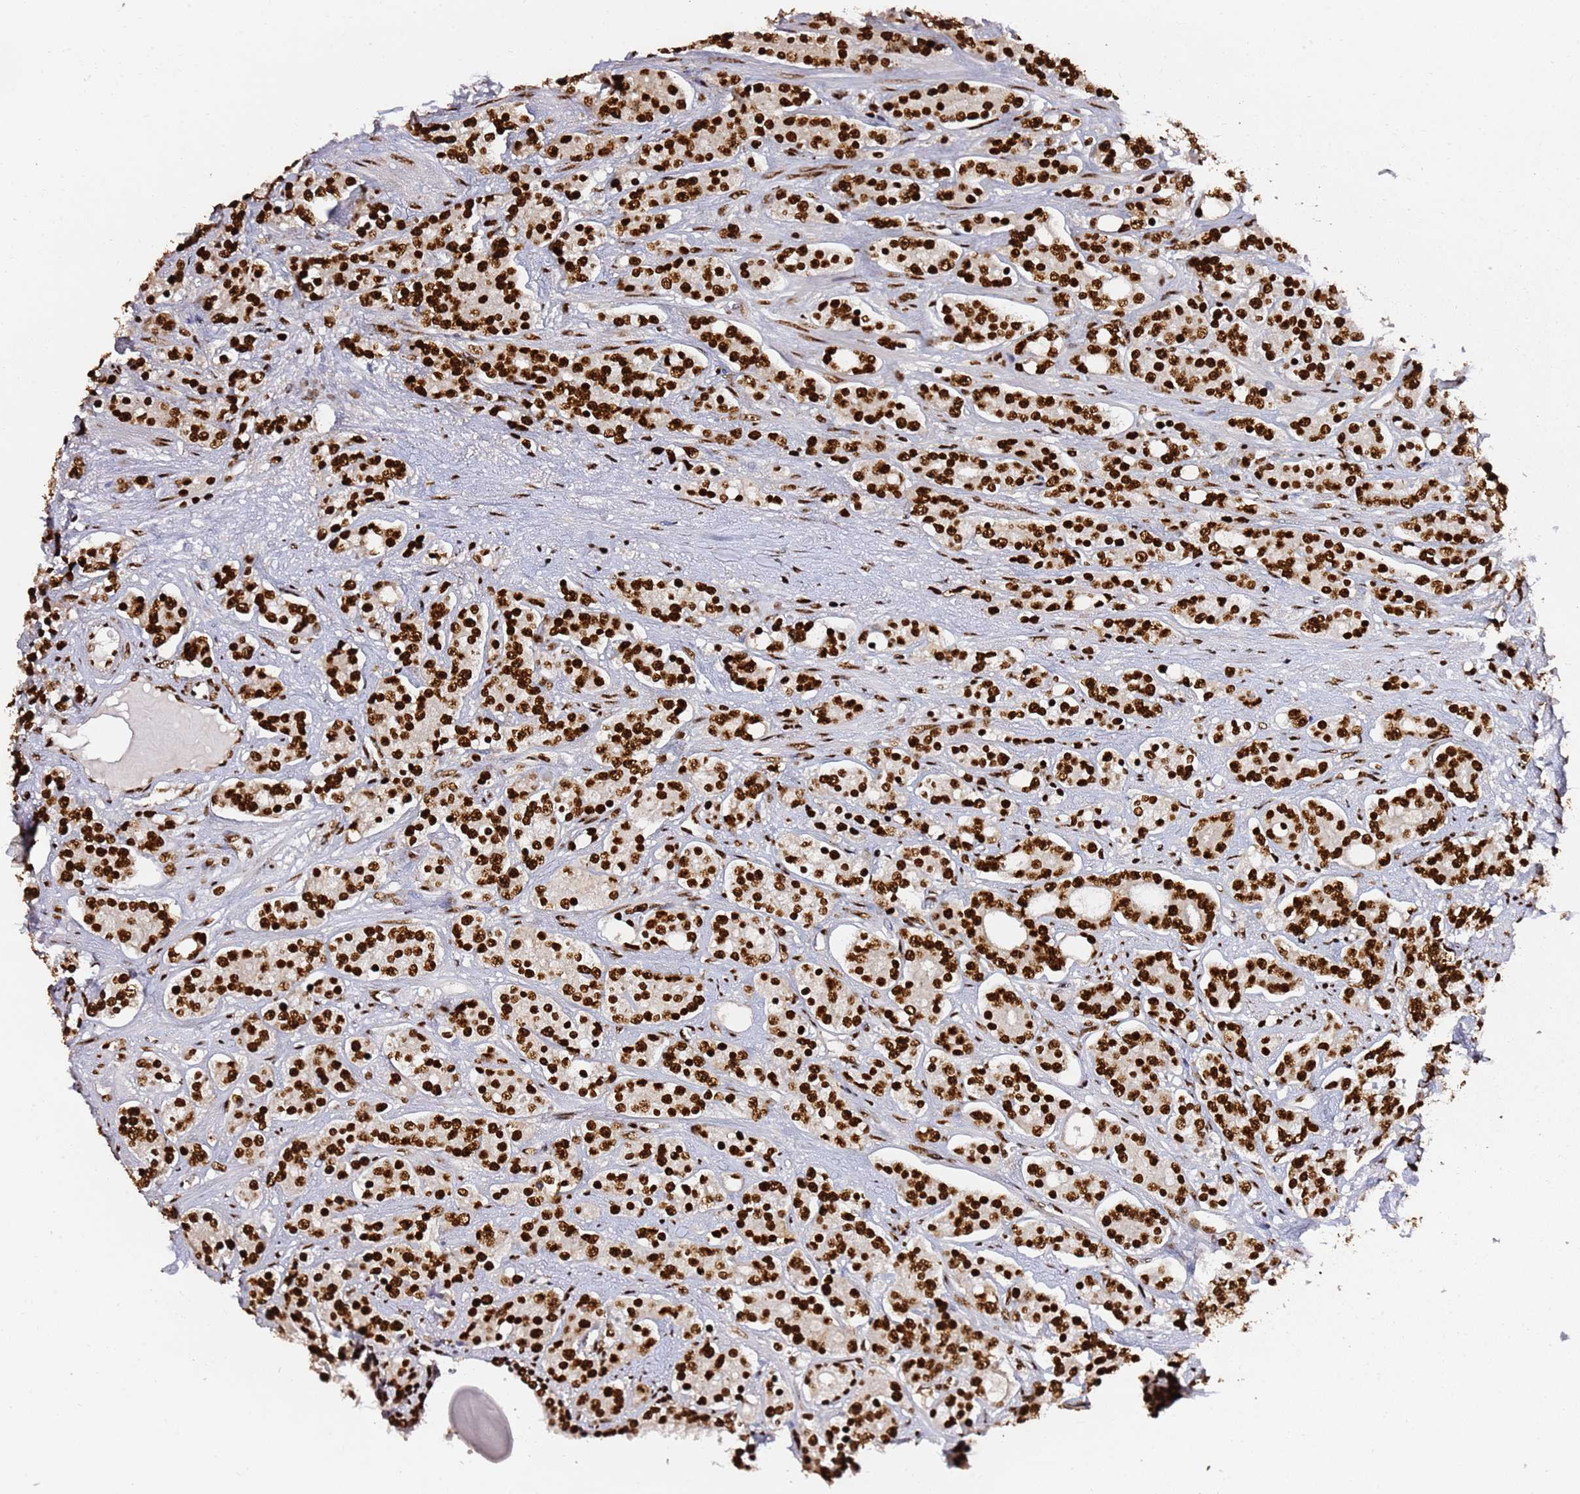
{"staining": {"intensity": "strong", "quantity": ">75%", "location": "nuclear"}, "tissue": "prostate cancer", "cell_type": "Tumor cells", "image_type": "cancer", "snomed": [{"axis": "morphology", "description": "Adenocarcinoma, High grade"}, {"axis": "topography", "description": "Prostate"}], "caption": "This is an image of immunohistochemistry staining of adenocarcinoma (high-grade) (prostate), which shows strong positivity in the nuclear of tumor cells.", "gene": "C6orf226", "patient": {"sex": "male", "age": 62}}